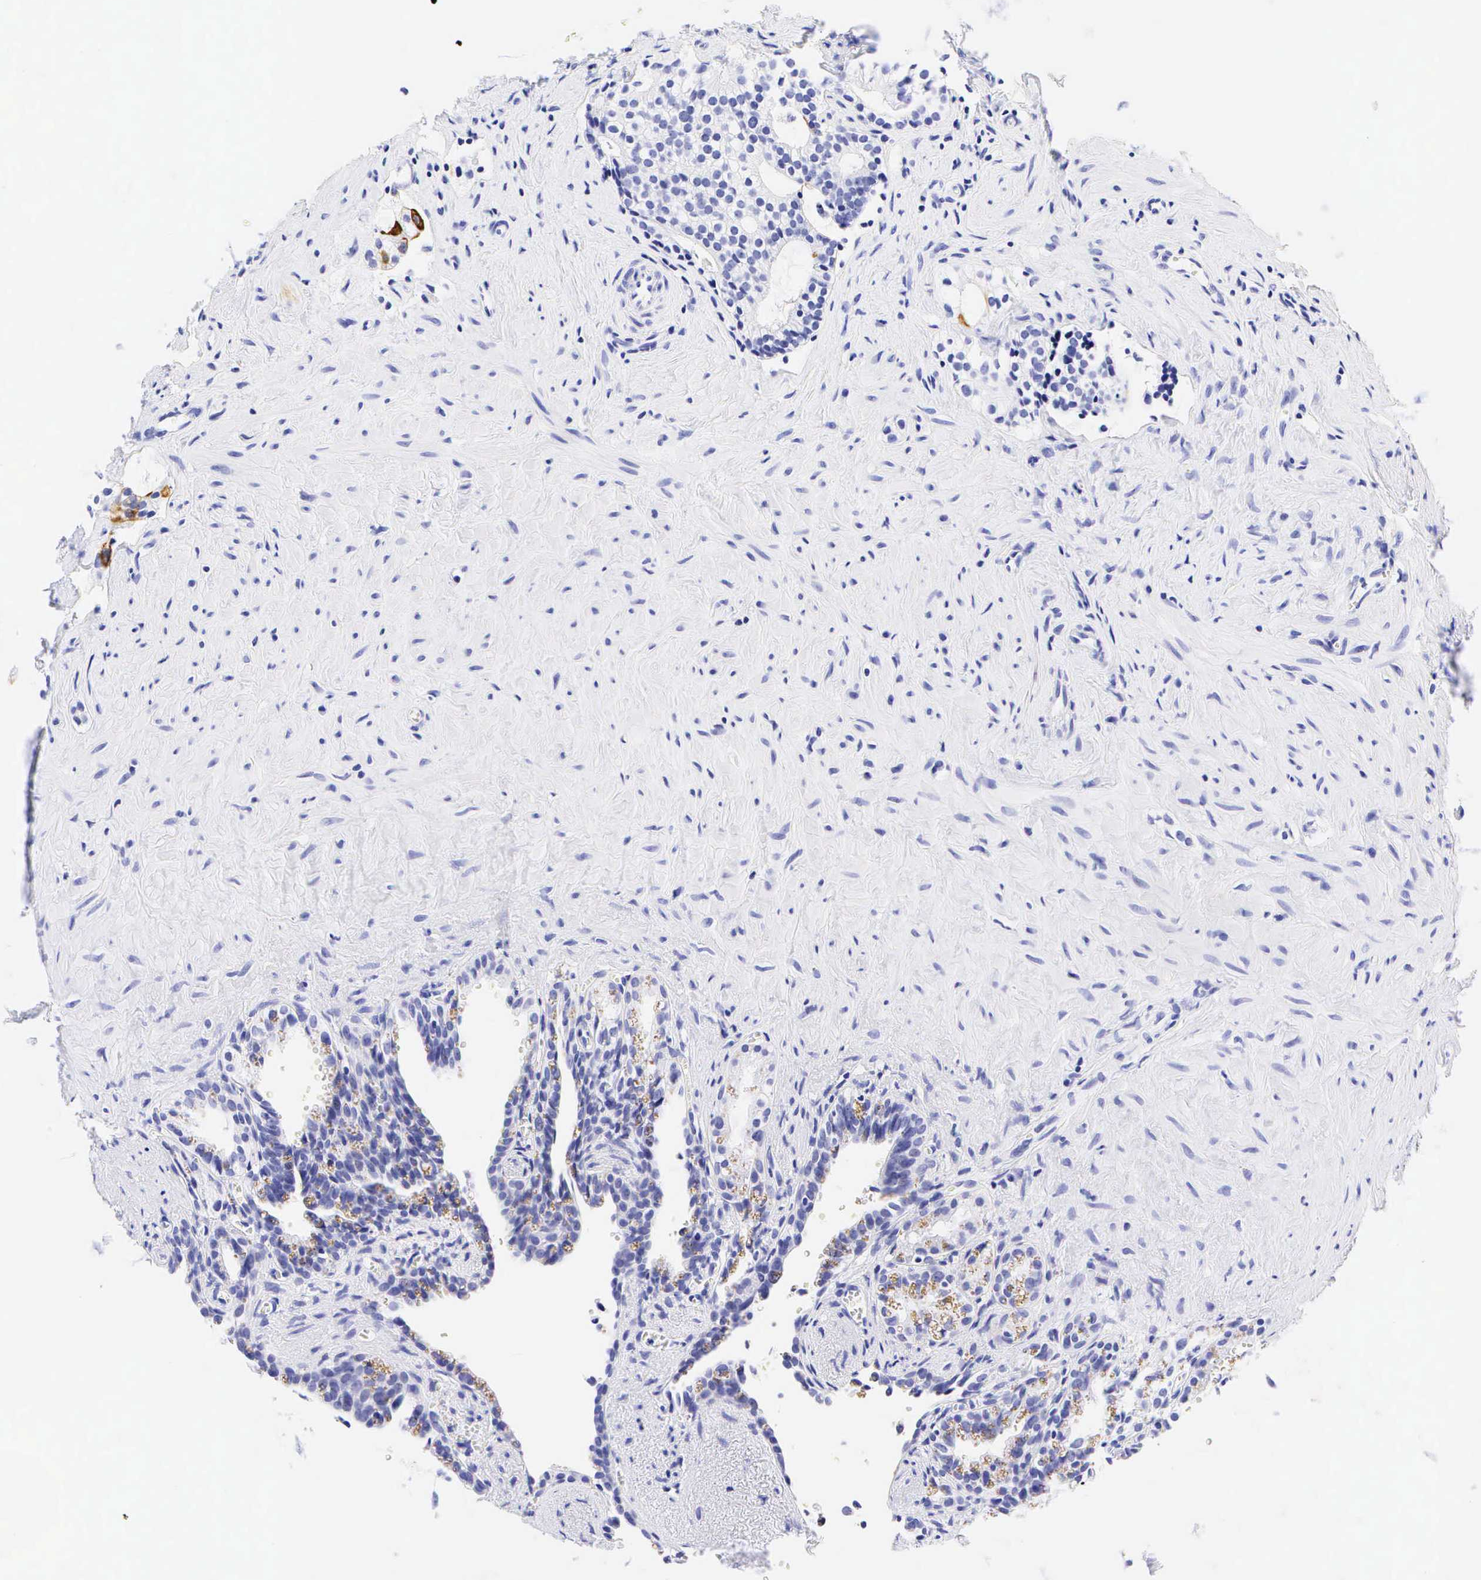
{"staining": {"intensity": "negative", "quantity": "none", "location": "none"}, "tissue": "seminal vesicle", "cell_type": "Glandular cells", "image_type": "normal", "snomed": [{"axis": "morphology", "description": "Normal tissue, NOS"}, {"axis": "topography", "description": "Seminal veicle"}], "caption": "IHC image of normal seminal vesicle: human seminal vesicle stained with DAB (3,3'-diaminobenzidine) reveals no significant protein expression in glandular cells.", "gene": "KRT20", "patient": {"sex": "male", "age": 60}}